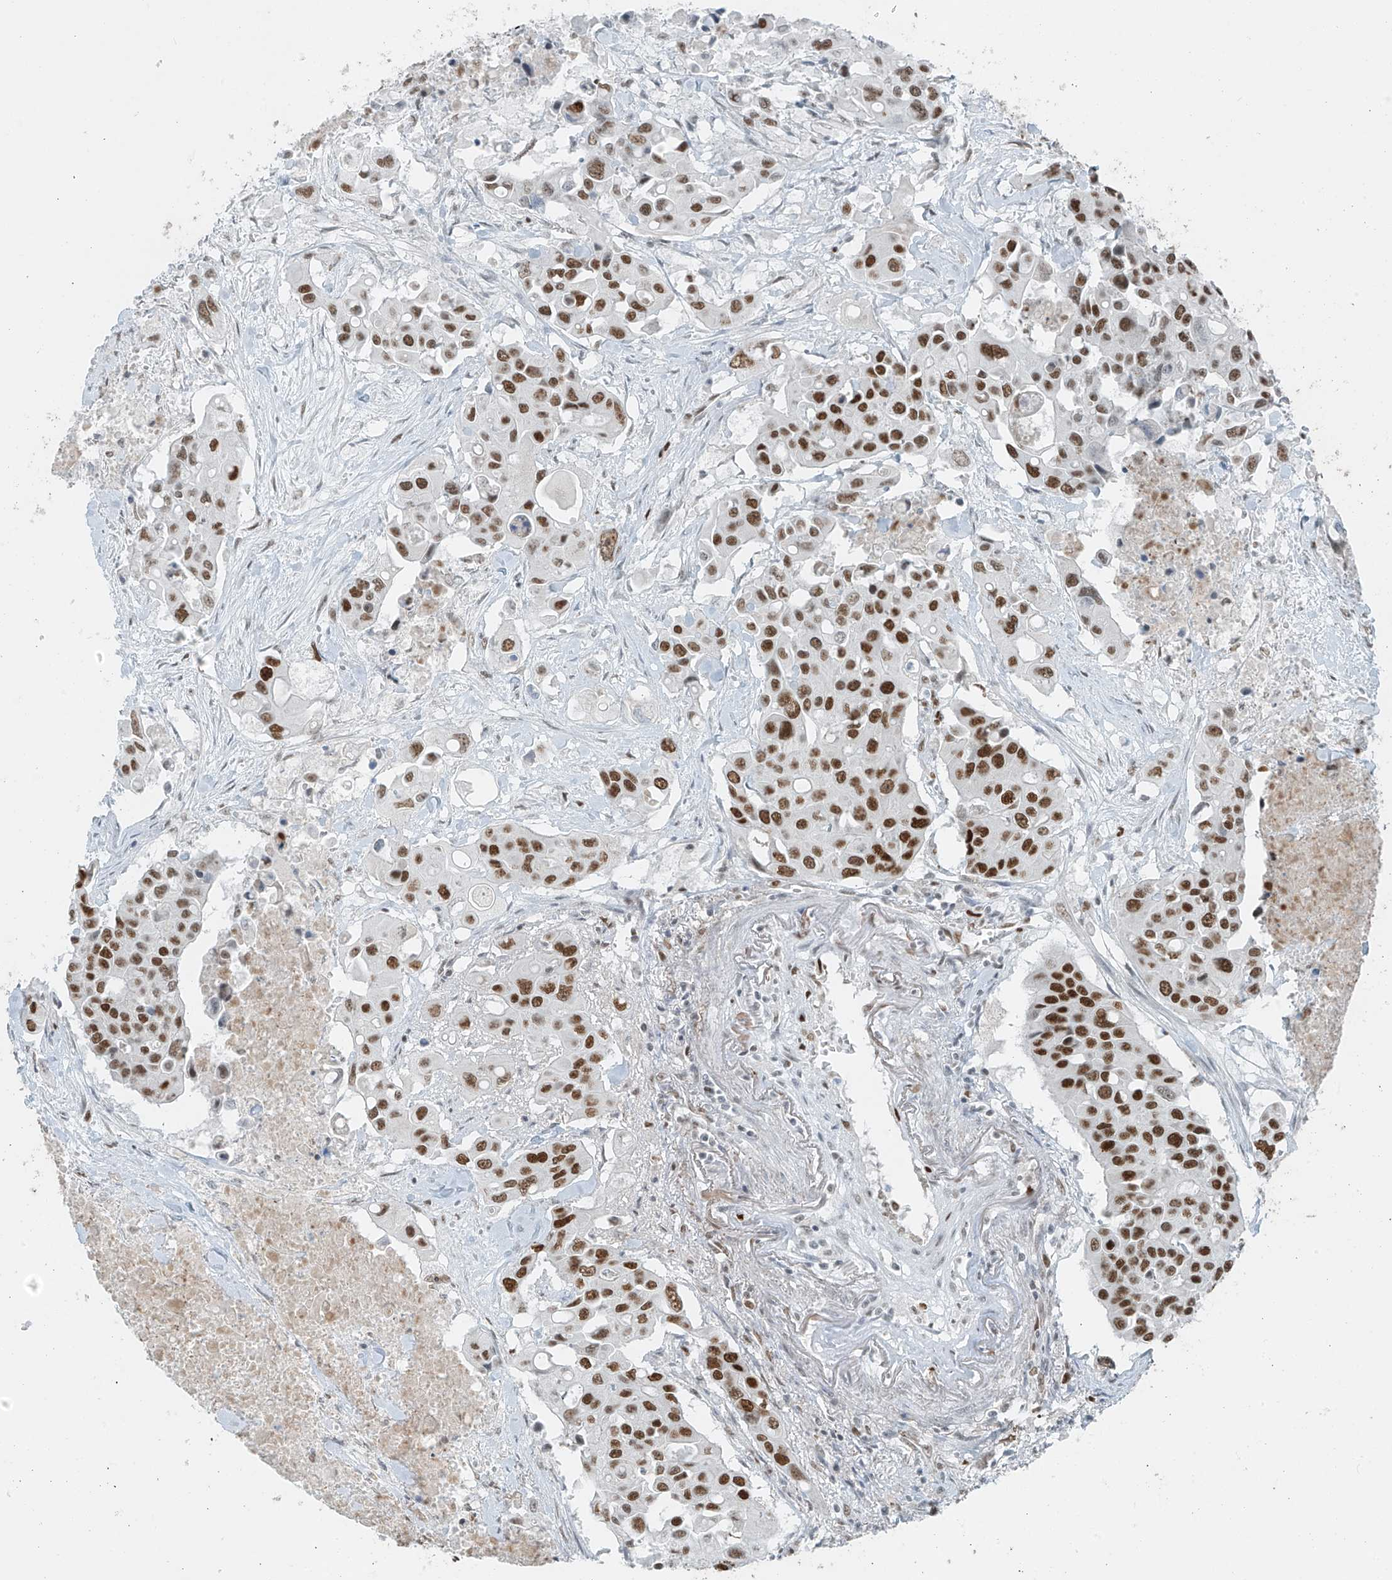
{"staining": {"intensity": "strong", "quantity": ">75%", "location": "nuclear"}, "tissue": "colorectal cancer", "cell_type": "Tumor cells", "image_type": "cancer", "snomed": [{"axis": "morphology", "description": "Adenocarcinoma, NOS"}, {"axis": "topography", "description": "Colon"}], "caption": "IHC (DAB) staining of human colorectal cancer exhibits strong nuclear protein positivity in about >75% of tumor cells.", "gene": "WRNIP1", "patient": {"sex": "male", "age": 77}}